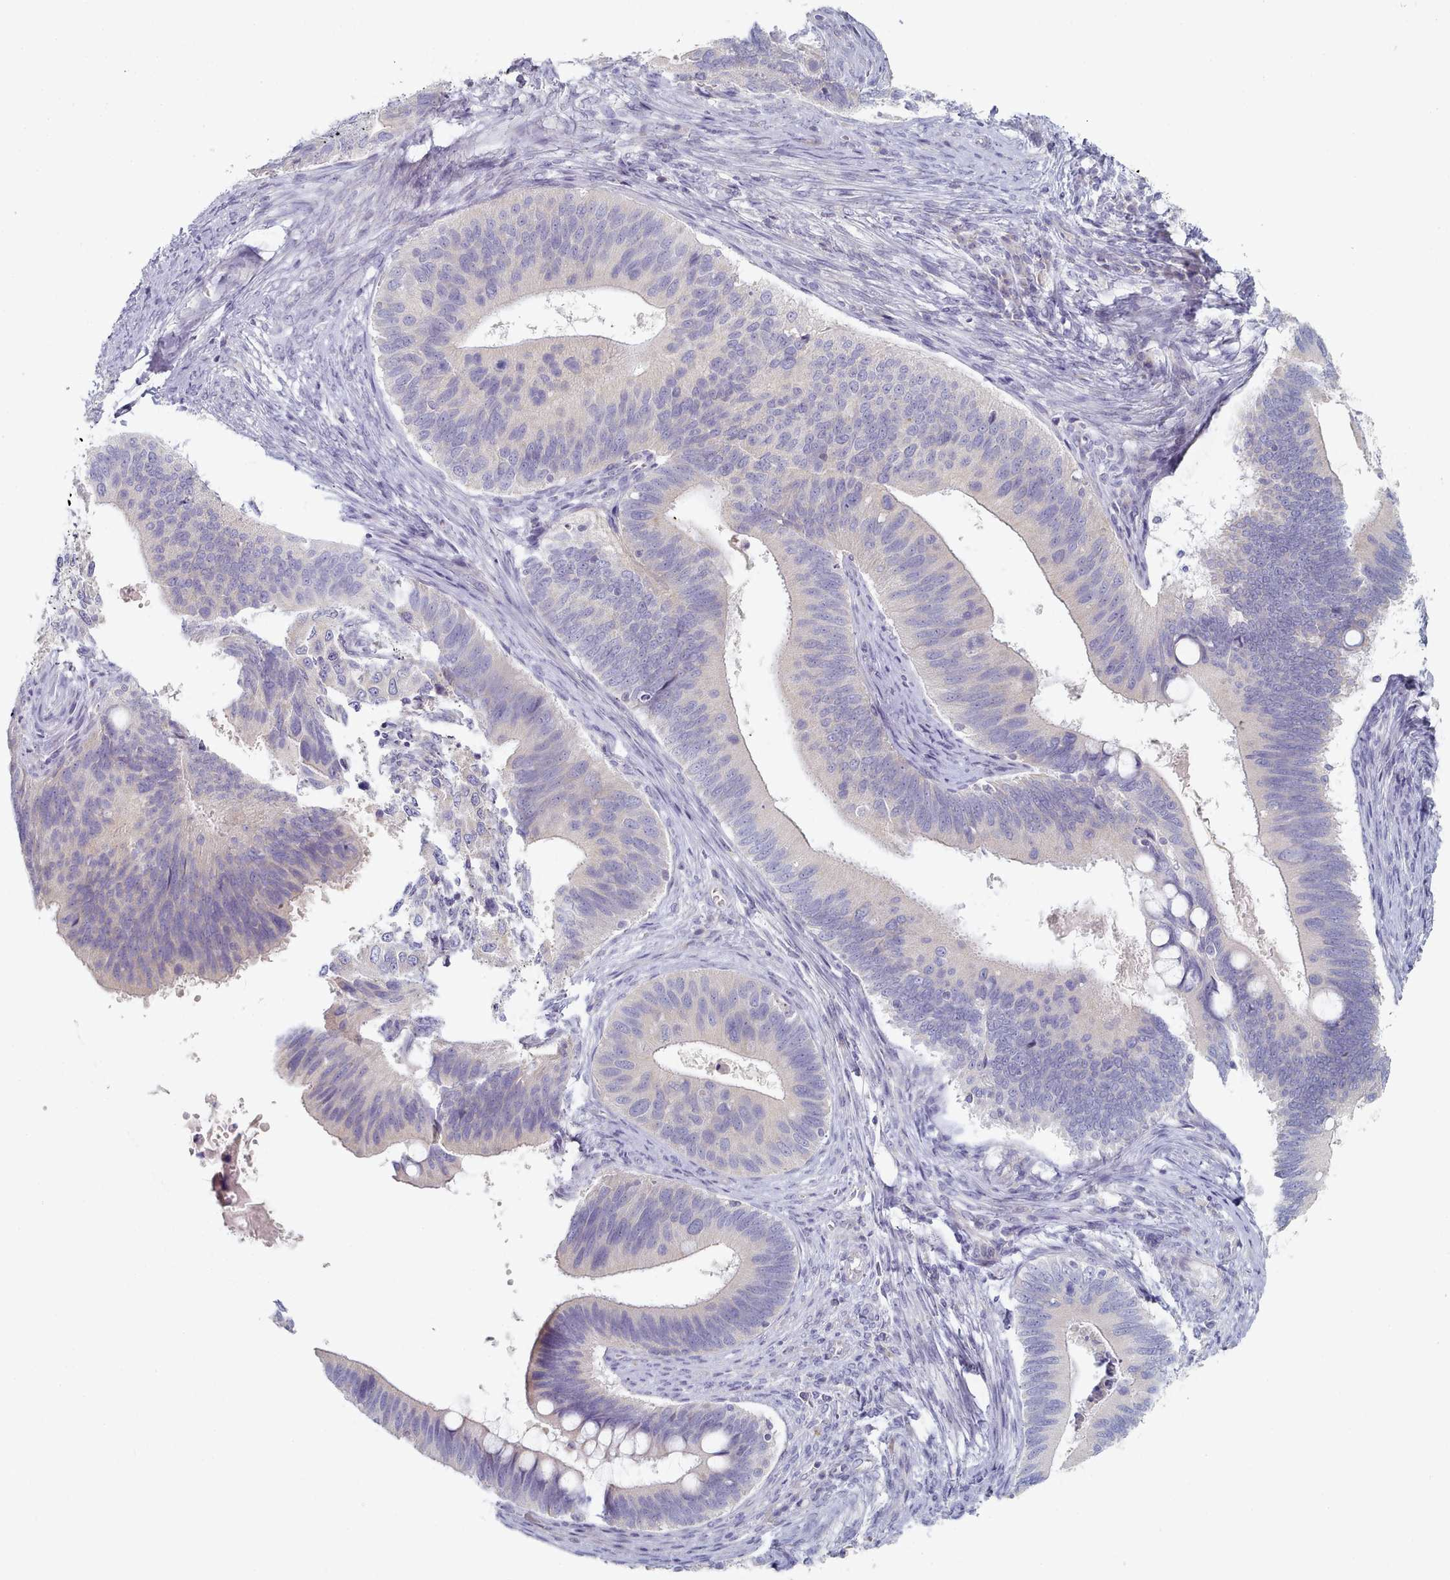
{"staining": {"intensity": "negative", "quantity": "none", "location": "none"}, "tissue": "cervical cancer", "cell_type": "Tumor cells", "image_type": "cancer", "snomed": [{"axis": "morphology", "description": "Adenocarcinoma, NOS"}, {"axis": "topography", "description": "Cervix"}], "caption": "This is a micrograph of IHC staining of cervical cancer (adenocarcinoma), which shows no expression in tumor cells.", "gene": "TYW1B", "patient": {"sex": "female", "age": 42}}